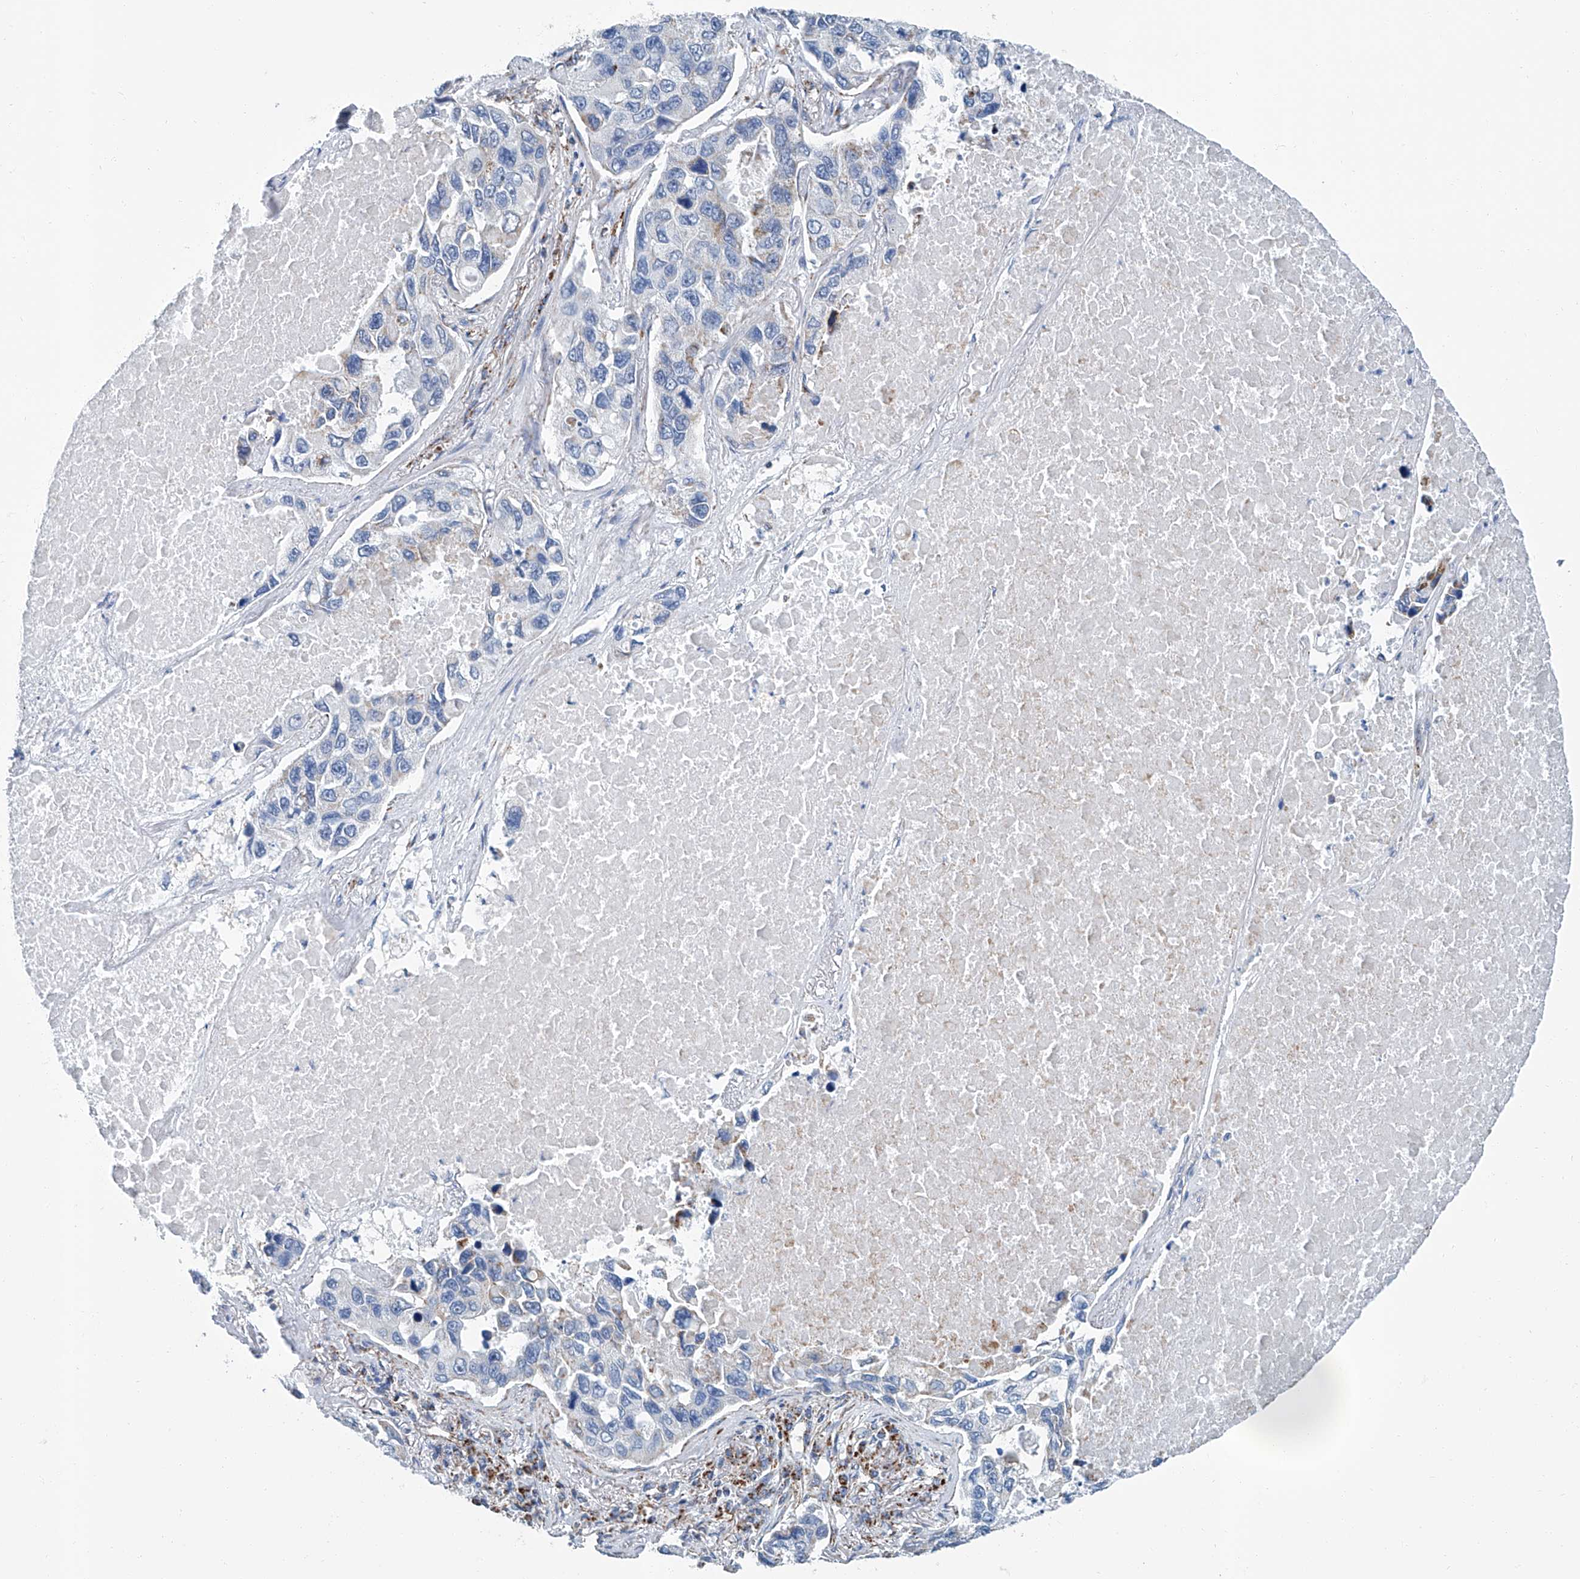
{"staining": {"intensity": "negative", "quantity": "none", "location": "none"}, "tissue": "lung cancer", "cell_type": "Tumor cells", "image_type": "cancer", "snomed": [{"axis": "morphology", "description": "Adenocarcinoma, NOS"}, {"axis": "topography", "description": "Lung"}], "caption": "This is a image of immunohistochemistry (IHC) staining of lung cancer, which shows no staining in tumor cells.", "gene": "MT-ND1", "patient": {"sex": "male", "age": 64}}